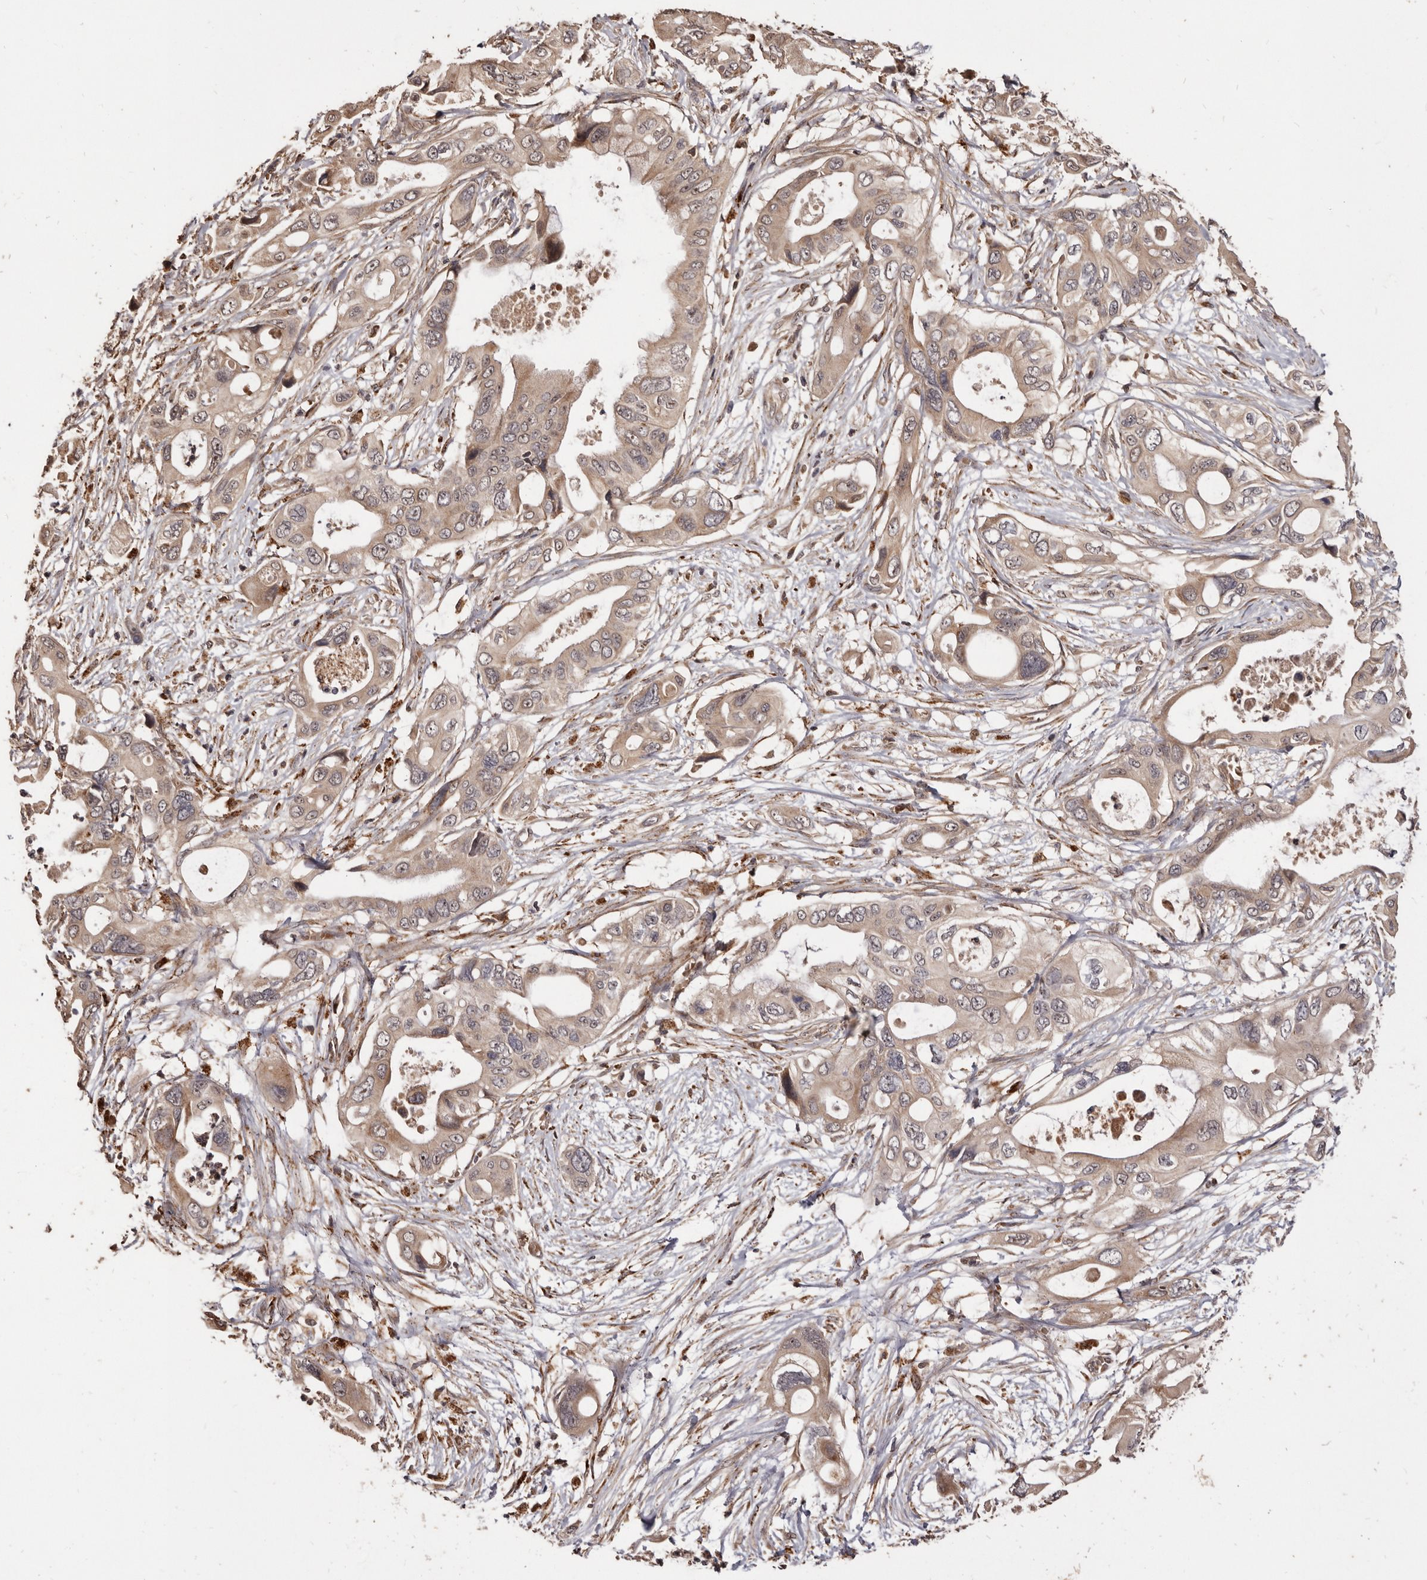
{"staining": {"intensity": "weak", "quantity": ">75%", "location": "cytoplasmic/membranous"}, "tissue": "pancreatic cancer", "cell_type": "Tumor cells", "image_type": "cancer", "snomed": [{"axis": "morphology", "description": "Adenocarcinoma, NOS"}, {"axis": "topography", "description": "Pancreas"}], "caption": "Weak cytoplasmic/membranous staining is identified in approximately >75% of tumor cells in pancreatic adenocarcinoma.", "gene": "AKAP7", "patient": {"sex": "male", "age": 66}}